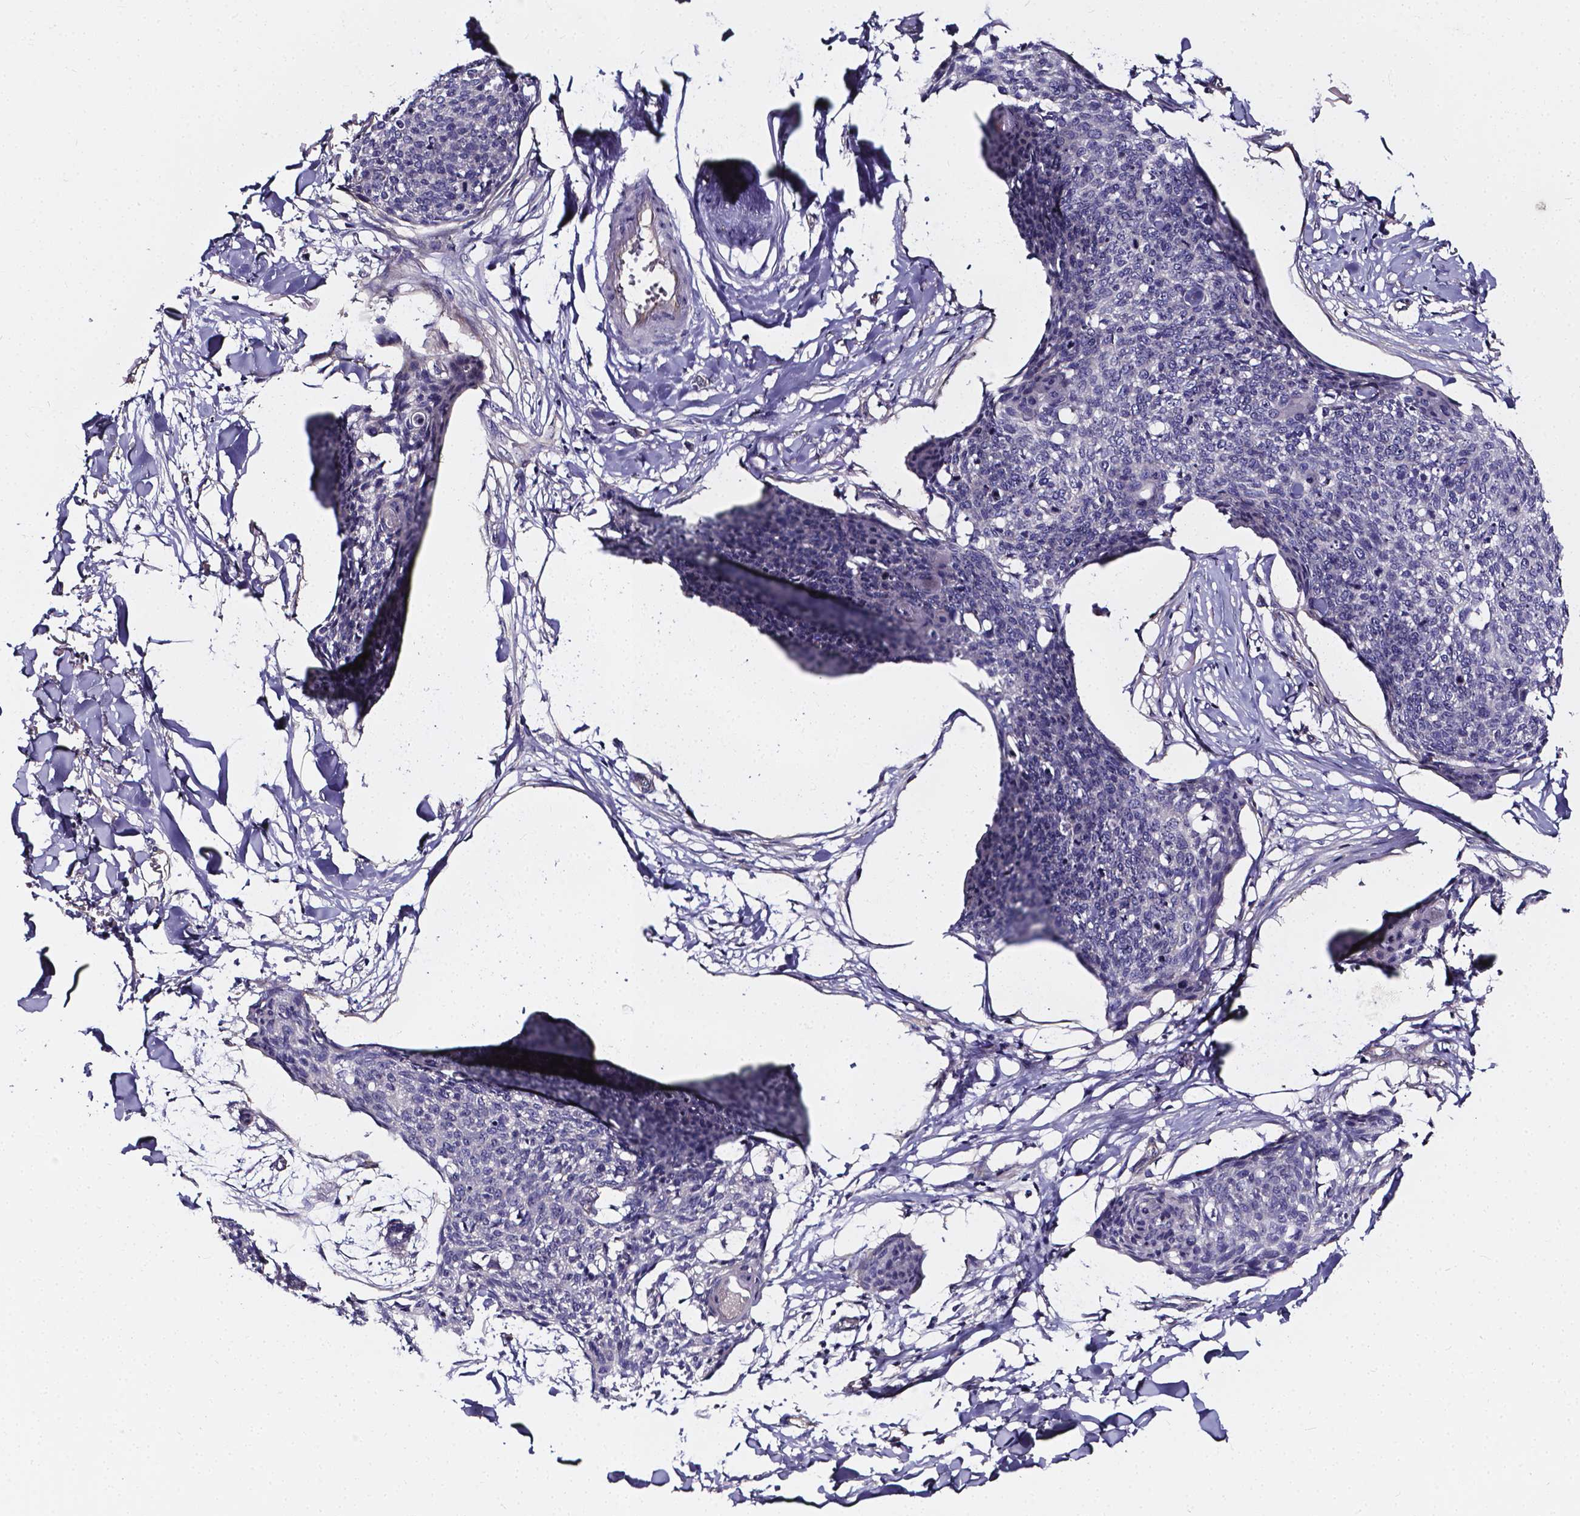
{"staining": {"intensity": "negative", "quantity": "none", "location": "none"}, "tissue": "skin cancer", "cell_type": "Tumor cells", "image_type": "cancer", "snomed": [{"axis": "morphology", "description": "Squamous cell carcinoma, NOS"}, {"axis": "topography", "description": "Skin"}, {"axis": "topography", "description": "Vulva"}], "caption": "DAB (3,3'-diaminobenzidine) immunohistochemical staining of human squamous cell carcinoma (skin) exhibits no significant positivity in tumor cells.", "gene": "CACNG8", "patient": {"sex": "female", "age": 75}}